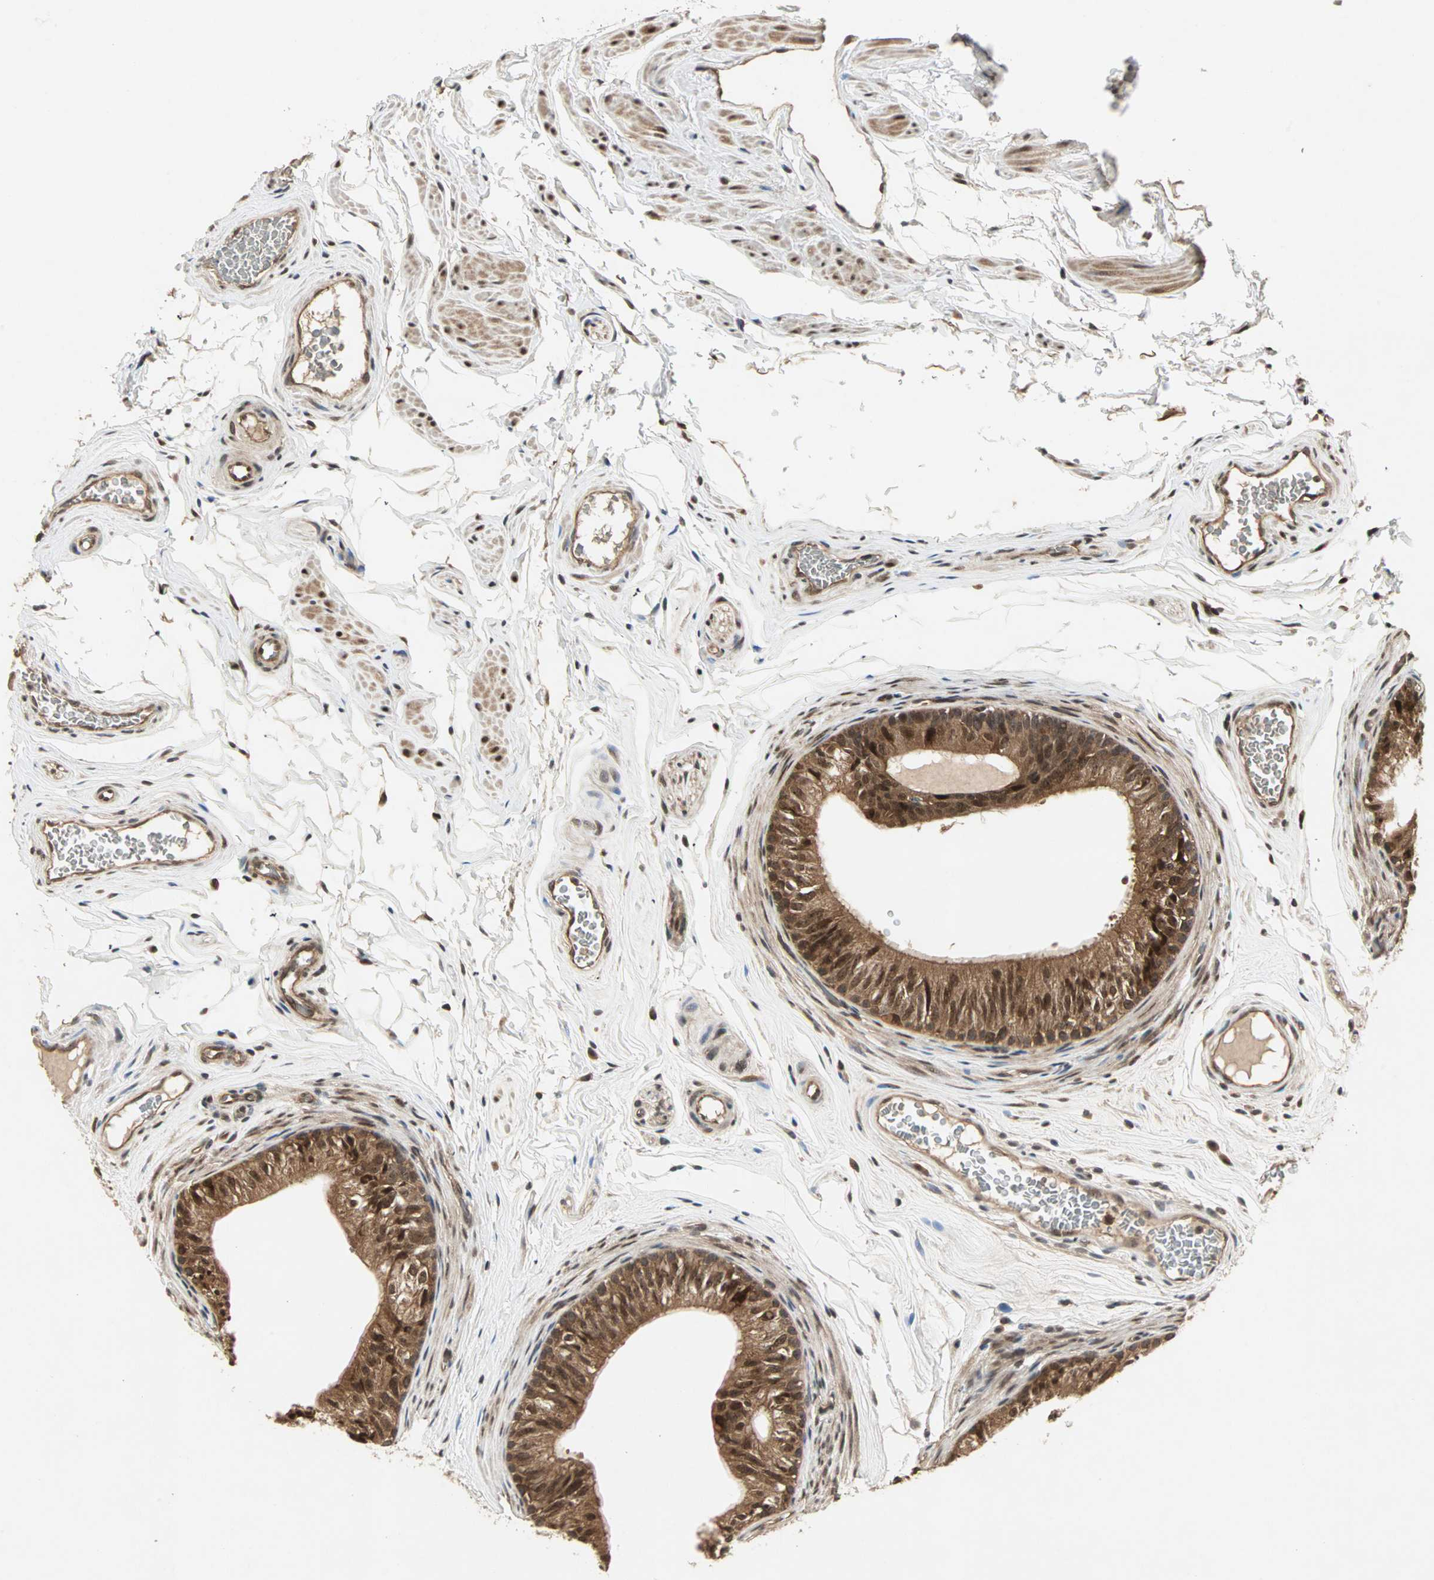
{"staining": {"intensity": "strong", "quantity": ">75%", "location": "cytoplasmic/membranous,nuclear"}, "tissue": "epididymis", "cell_type": "Glandular cells", "image_type": "normal", "snomed": [{"axis": "morphology", "description": "Normal tissue, NOS"}, {"axis": "topography", "description": "Testis"}, {"axis": "topography", "description": "Epididymis"}], "caption": "Normal epididymis was stained to show a protein in brown. There is high levels of strong cytoplasmic/membranous,nuclear positivity in approximately >75% of glandular cells.", "gene": "CSNK2B", "patient": {"sex": "male", "age": 36}}